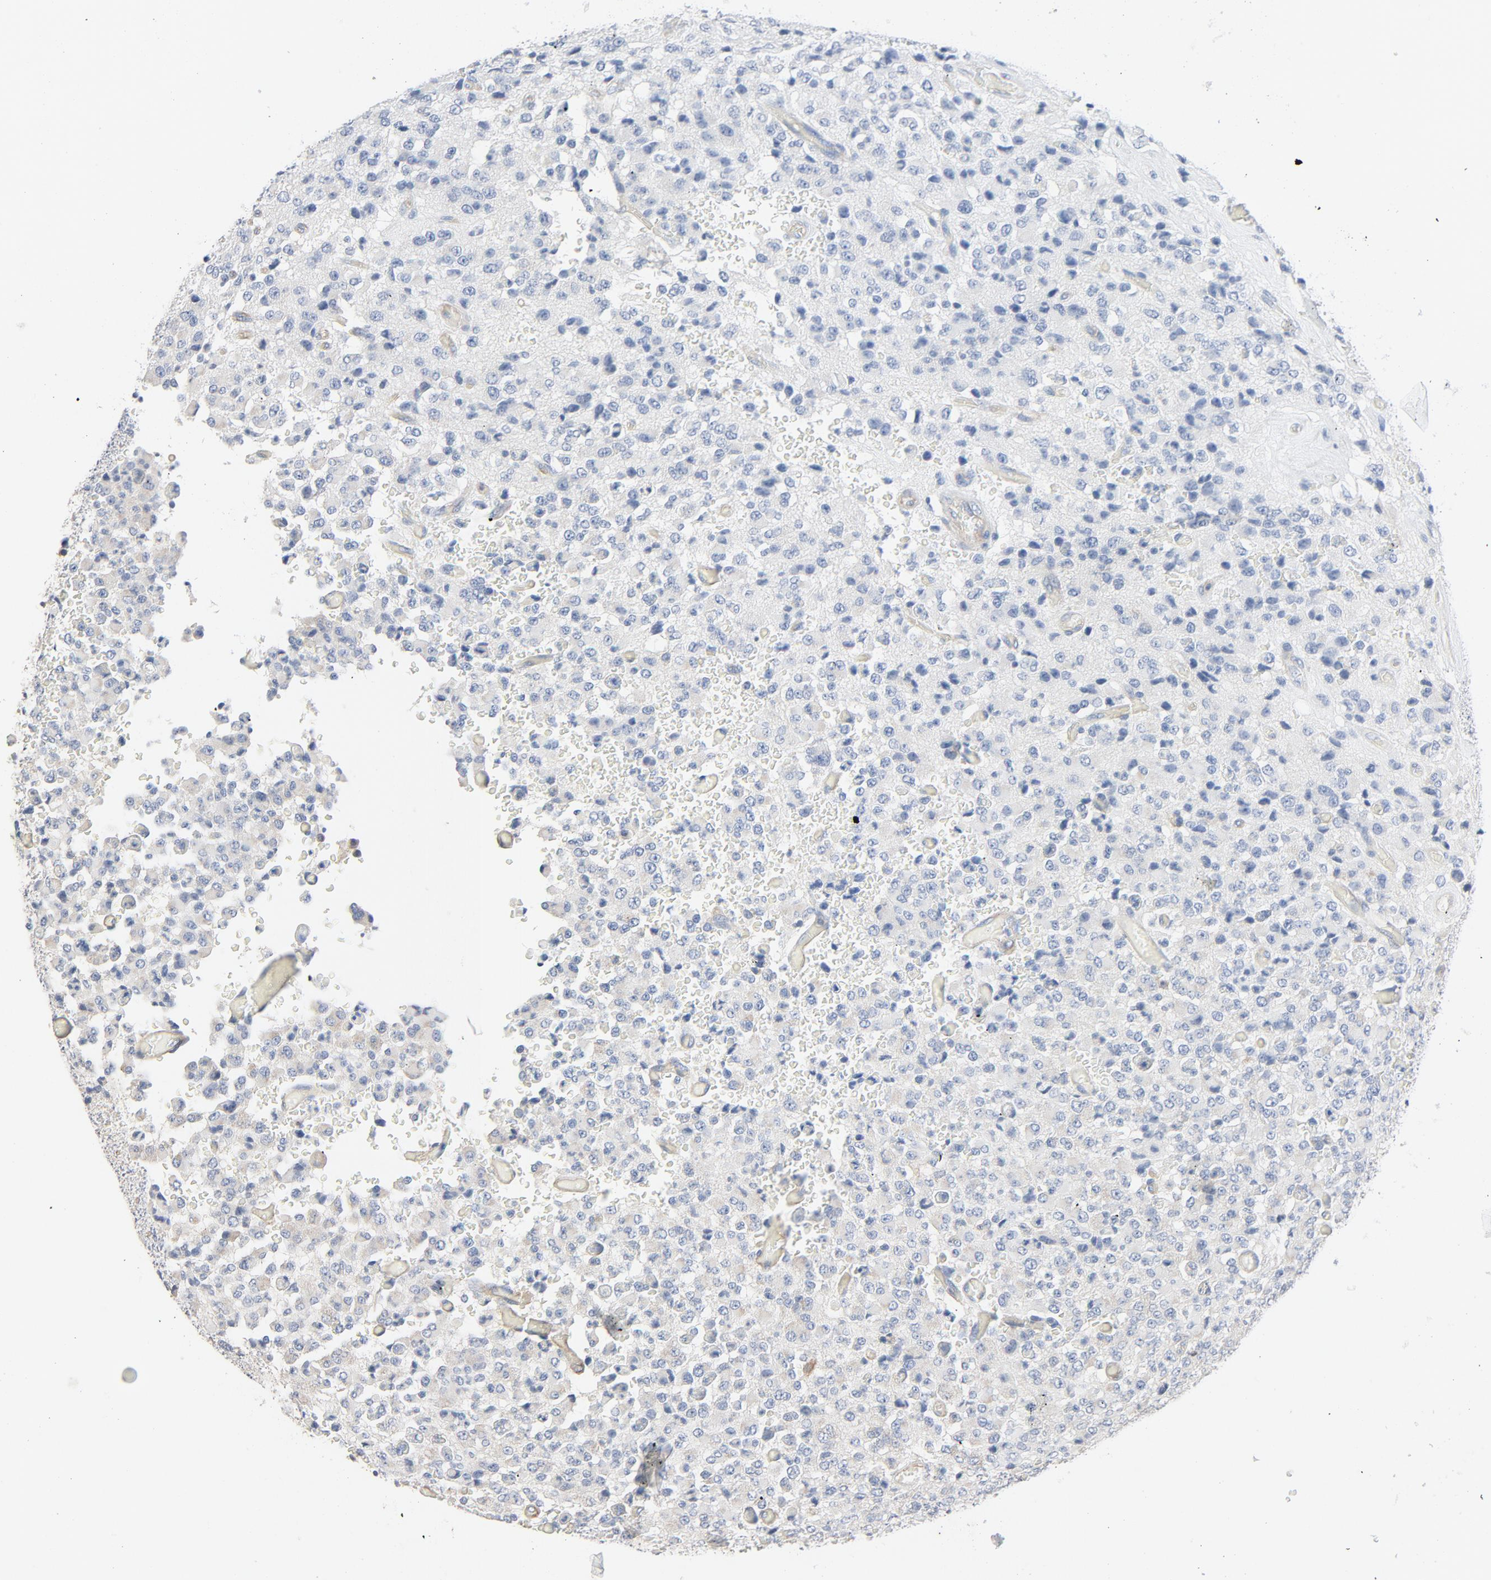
{"staining": {"intensity": "weak", "quantity": "<25%", "location": "cytoplasmic/membranous"}, "tissue": "glioma", "cell_type": "Tumor cells", "image_type": "cancer", "snomed": [{"axis": "morphology", "description": "Glioma, malignant, High grade"}, {"axis": "topography", "description": "pancreas cauda"}], "caption": "The micrograph reveals no significant staining in tumor cells of malignant glioma (high-grade).", "gene": "TRIOBP", "patient": {"sex": "male", "age": 60}}